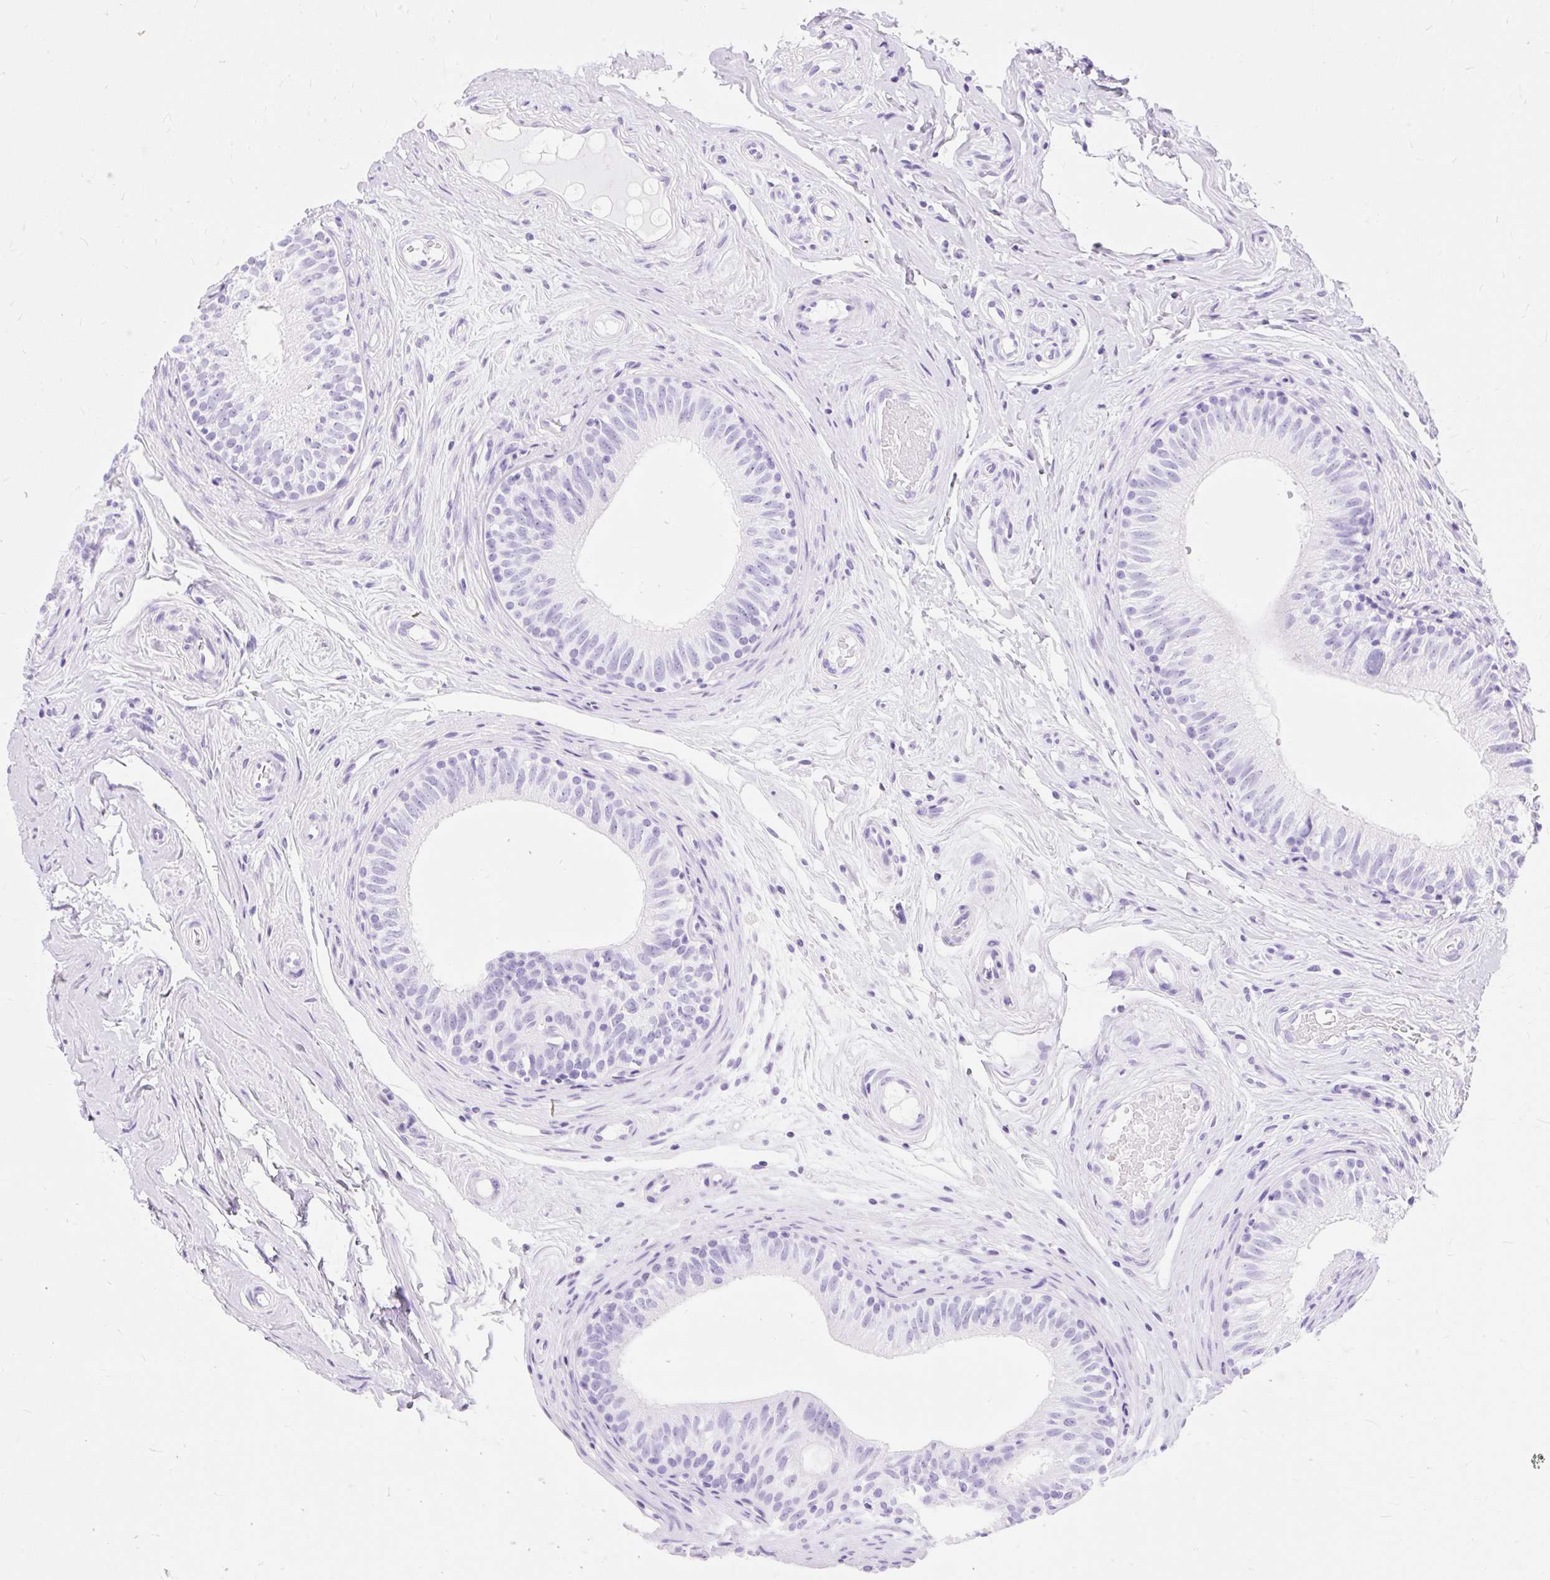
{"staining": {"intensity": "negative", "quantity": "none", "location": "none"}, "tissue": "epididymis", "cell_type": "Glandular cells", "image_type": "normal", "snomed": [{"axis": "morphology", "description": "Normal tissue, NOS"}, {"axis": "morphology", "description": "Seminoma, NOS"}, {"axis": "topography", "description": "Testis"}, {"axis": "topography", "description": "Epididymis"}], "caption": "The photomicrograph exhibits no staining of glandular cells in unremarkable epididymis.", "gene": "MBP", "patient": {"sex": "male", "age": 45}}